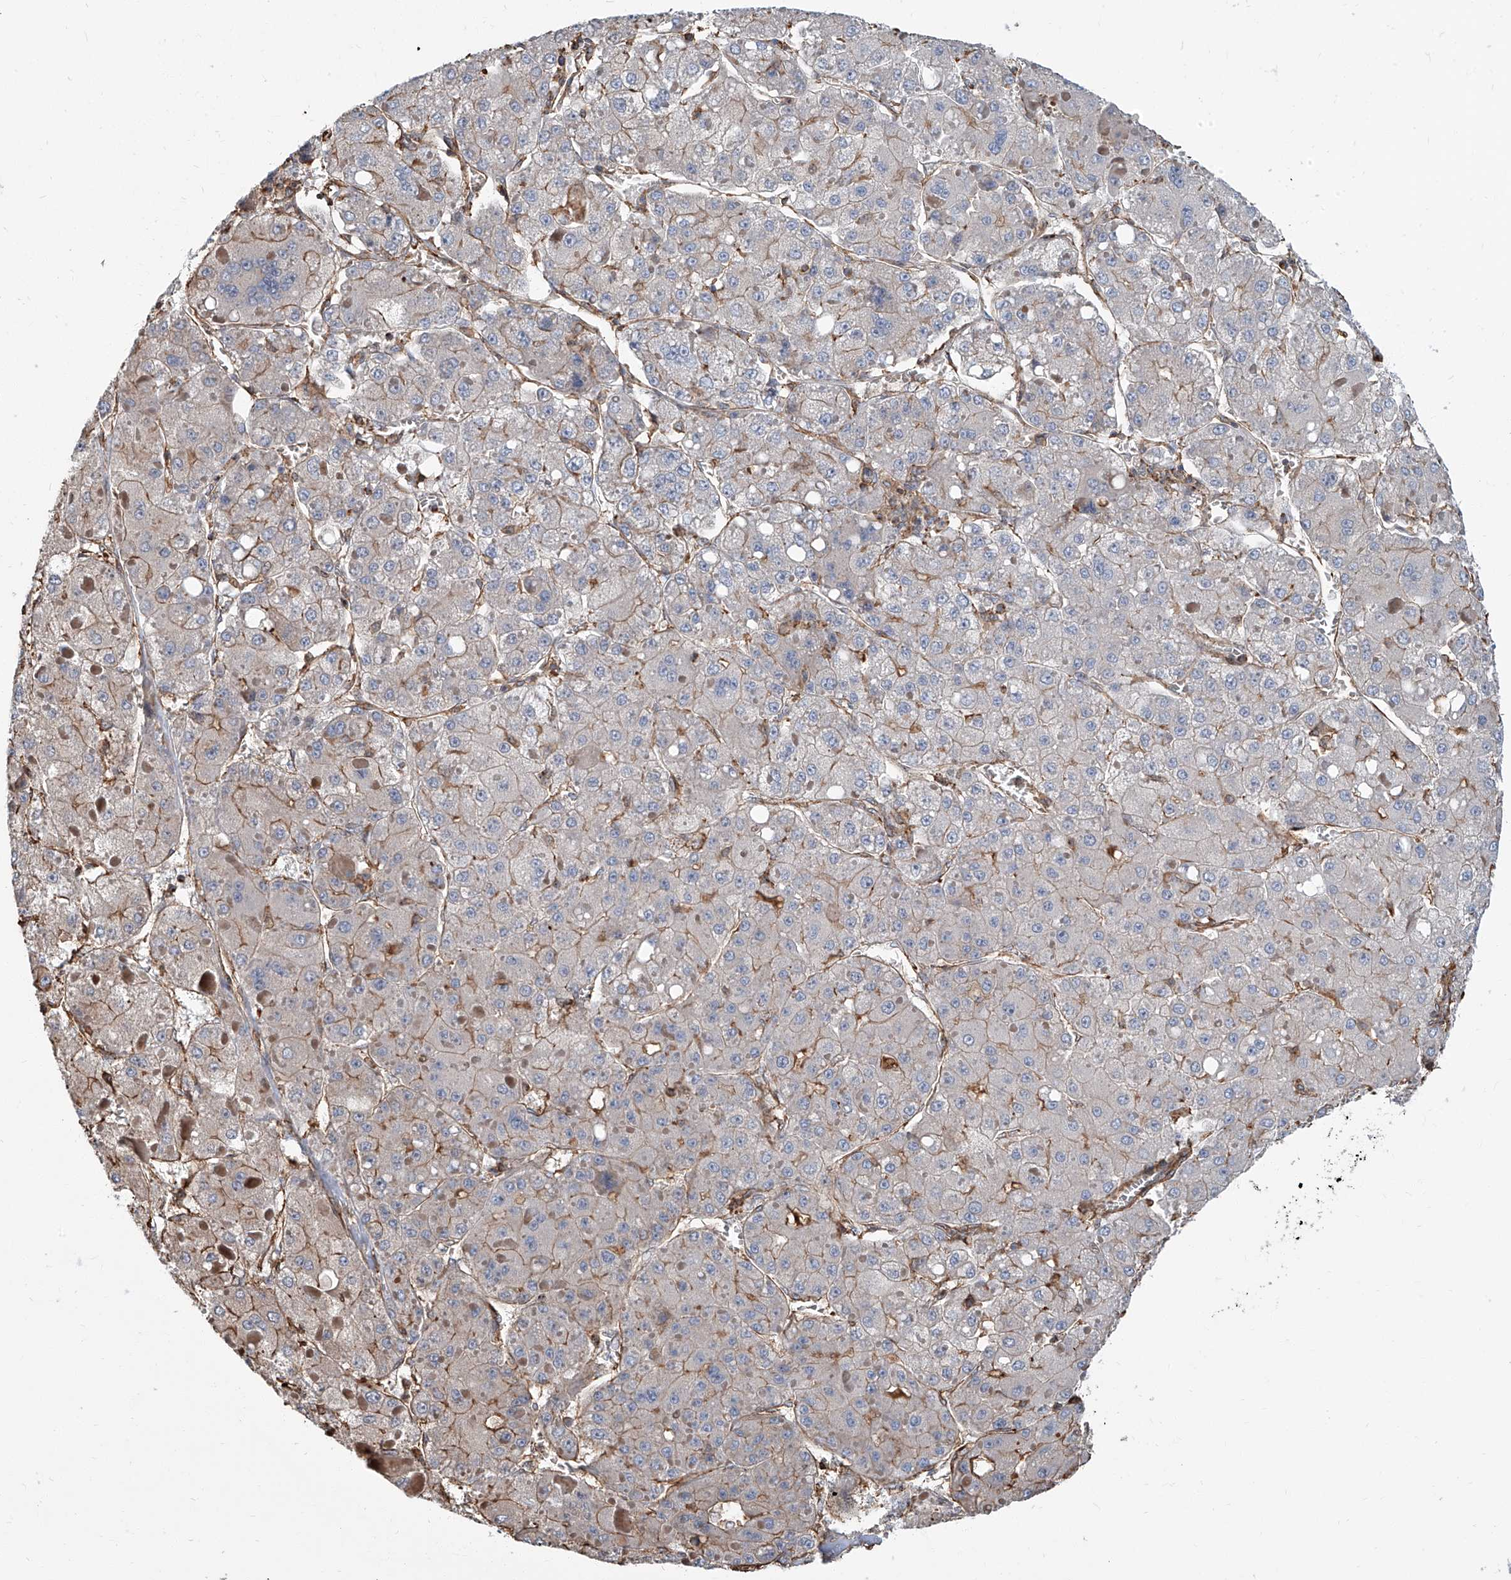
{"staining": {"intensity": "weak", "quantity": "<25%", "location": "cytoplasmic/membranous"}, "tissue": "liver cancer", "cell_type": "Tumor cells", "image_type": "cancer", "snomed": [{"axis": "morphology", "description": "Carcinoma, Hepatocellular, NOS"}, {"axis": "topography", "description": "Liver"}], "caption": "Liver hepatocellular carcinoma stained for a protein using immunohistochemistry shows no staining tumor cells.", "gene": "PIEZO2", "patient": {"sex": "female", "age": 73}}